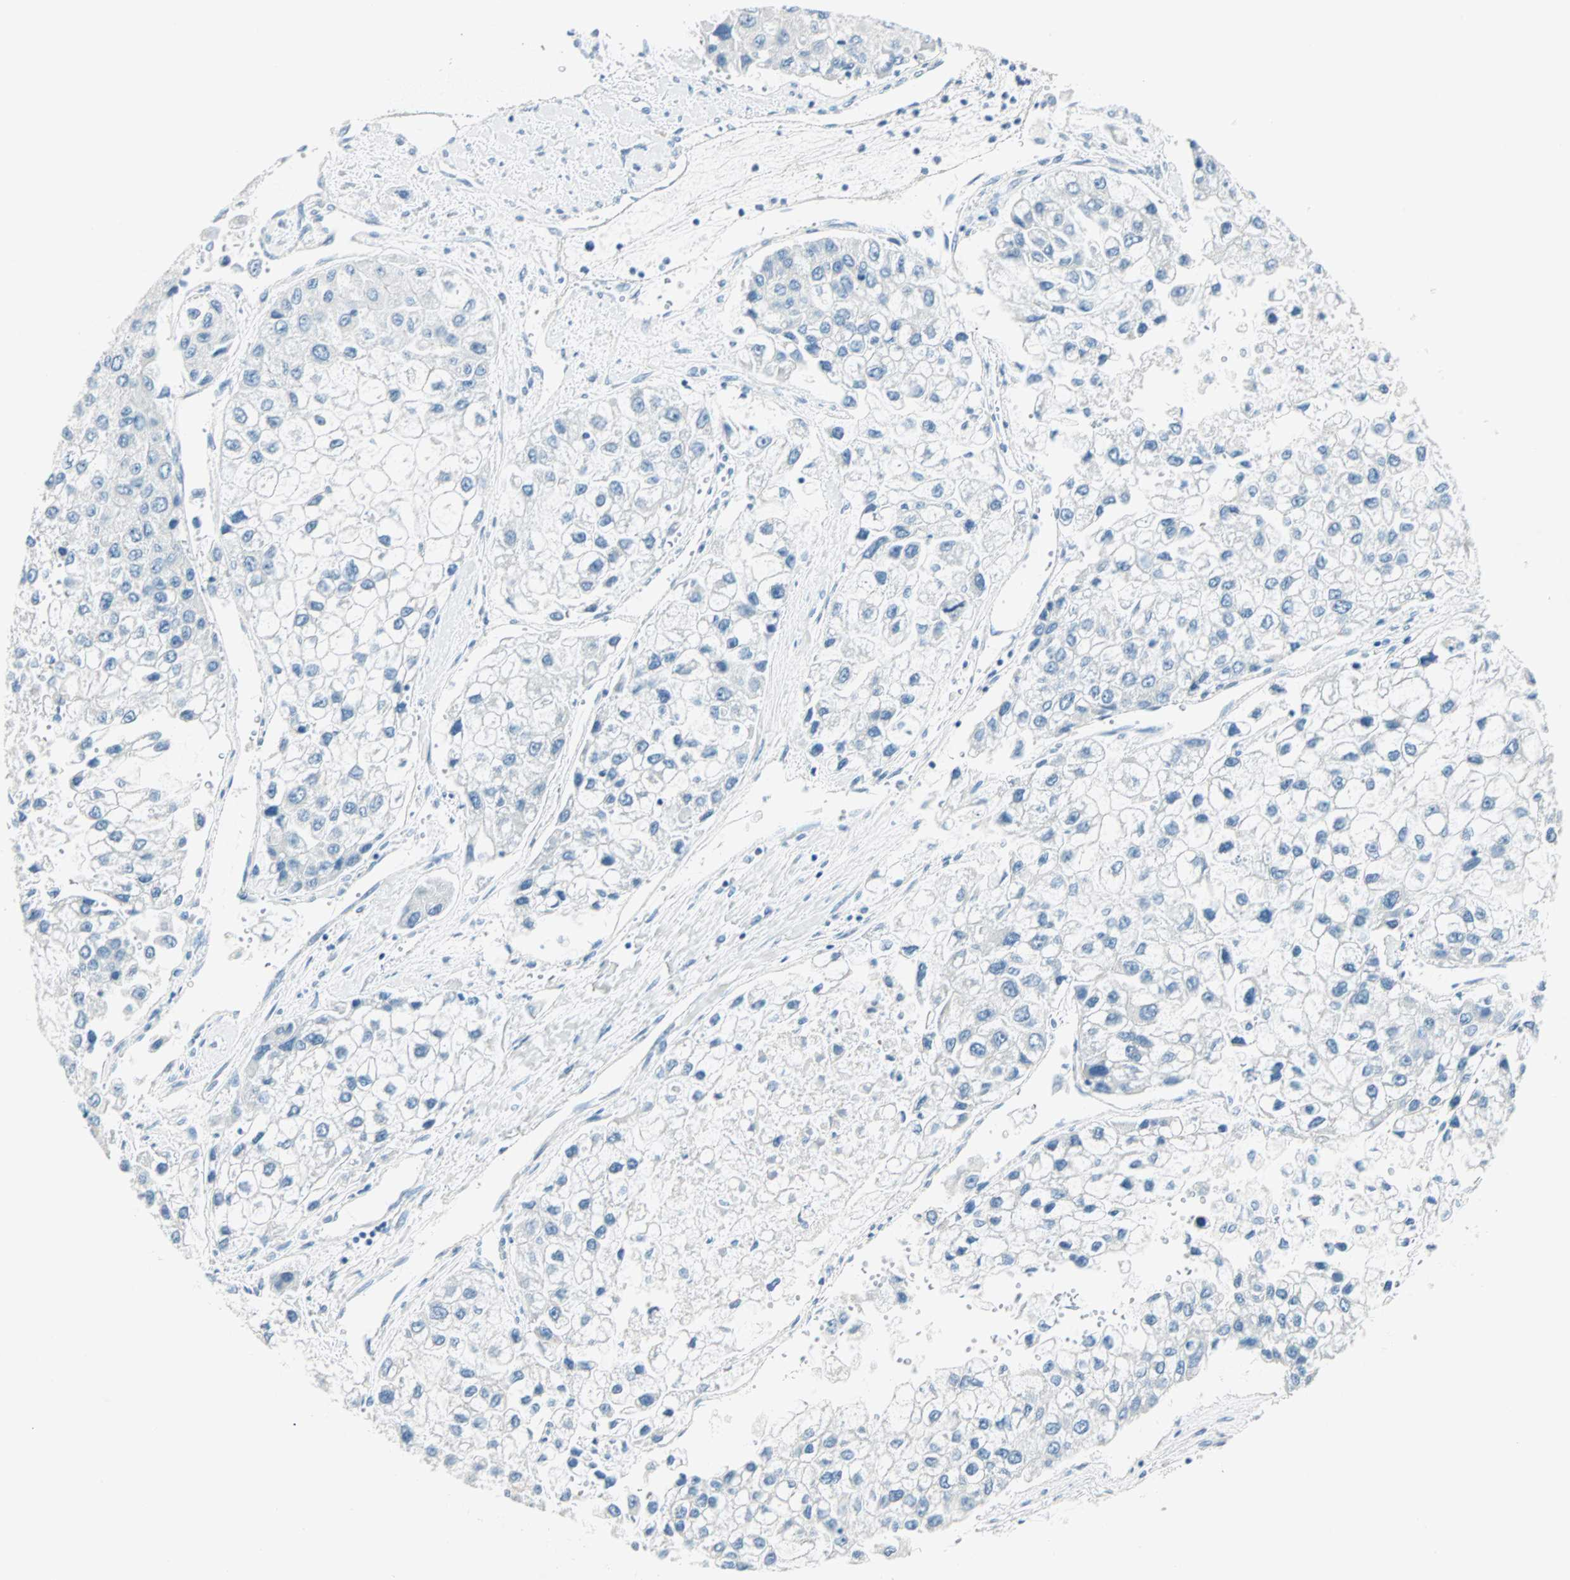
{"staining": {"intensity": "negative", "quantity": "none", "location": "none"}, "tissue": "liver cancer", "cell_type": "Tumor cells", "image_type": "cancer", "snomed": [{"axis": "morphology", "description": "Carcinoma, Hepatocellular, NOS"}, {"axis": "topography", "description": "Liver"}], "caption": "Tumor cells are negative for protein expression in human liver hepatocellular carcinoma.", "gene": "SULT1C2", "patient": {"sex": "female", "age": 66}}